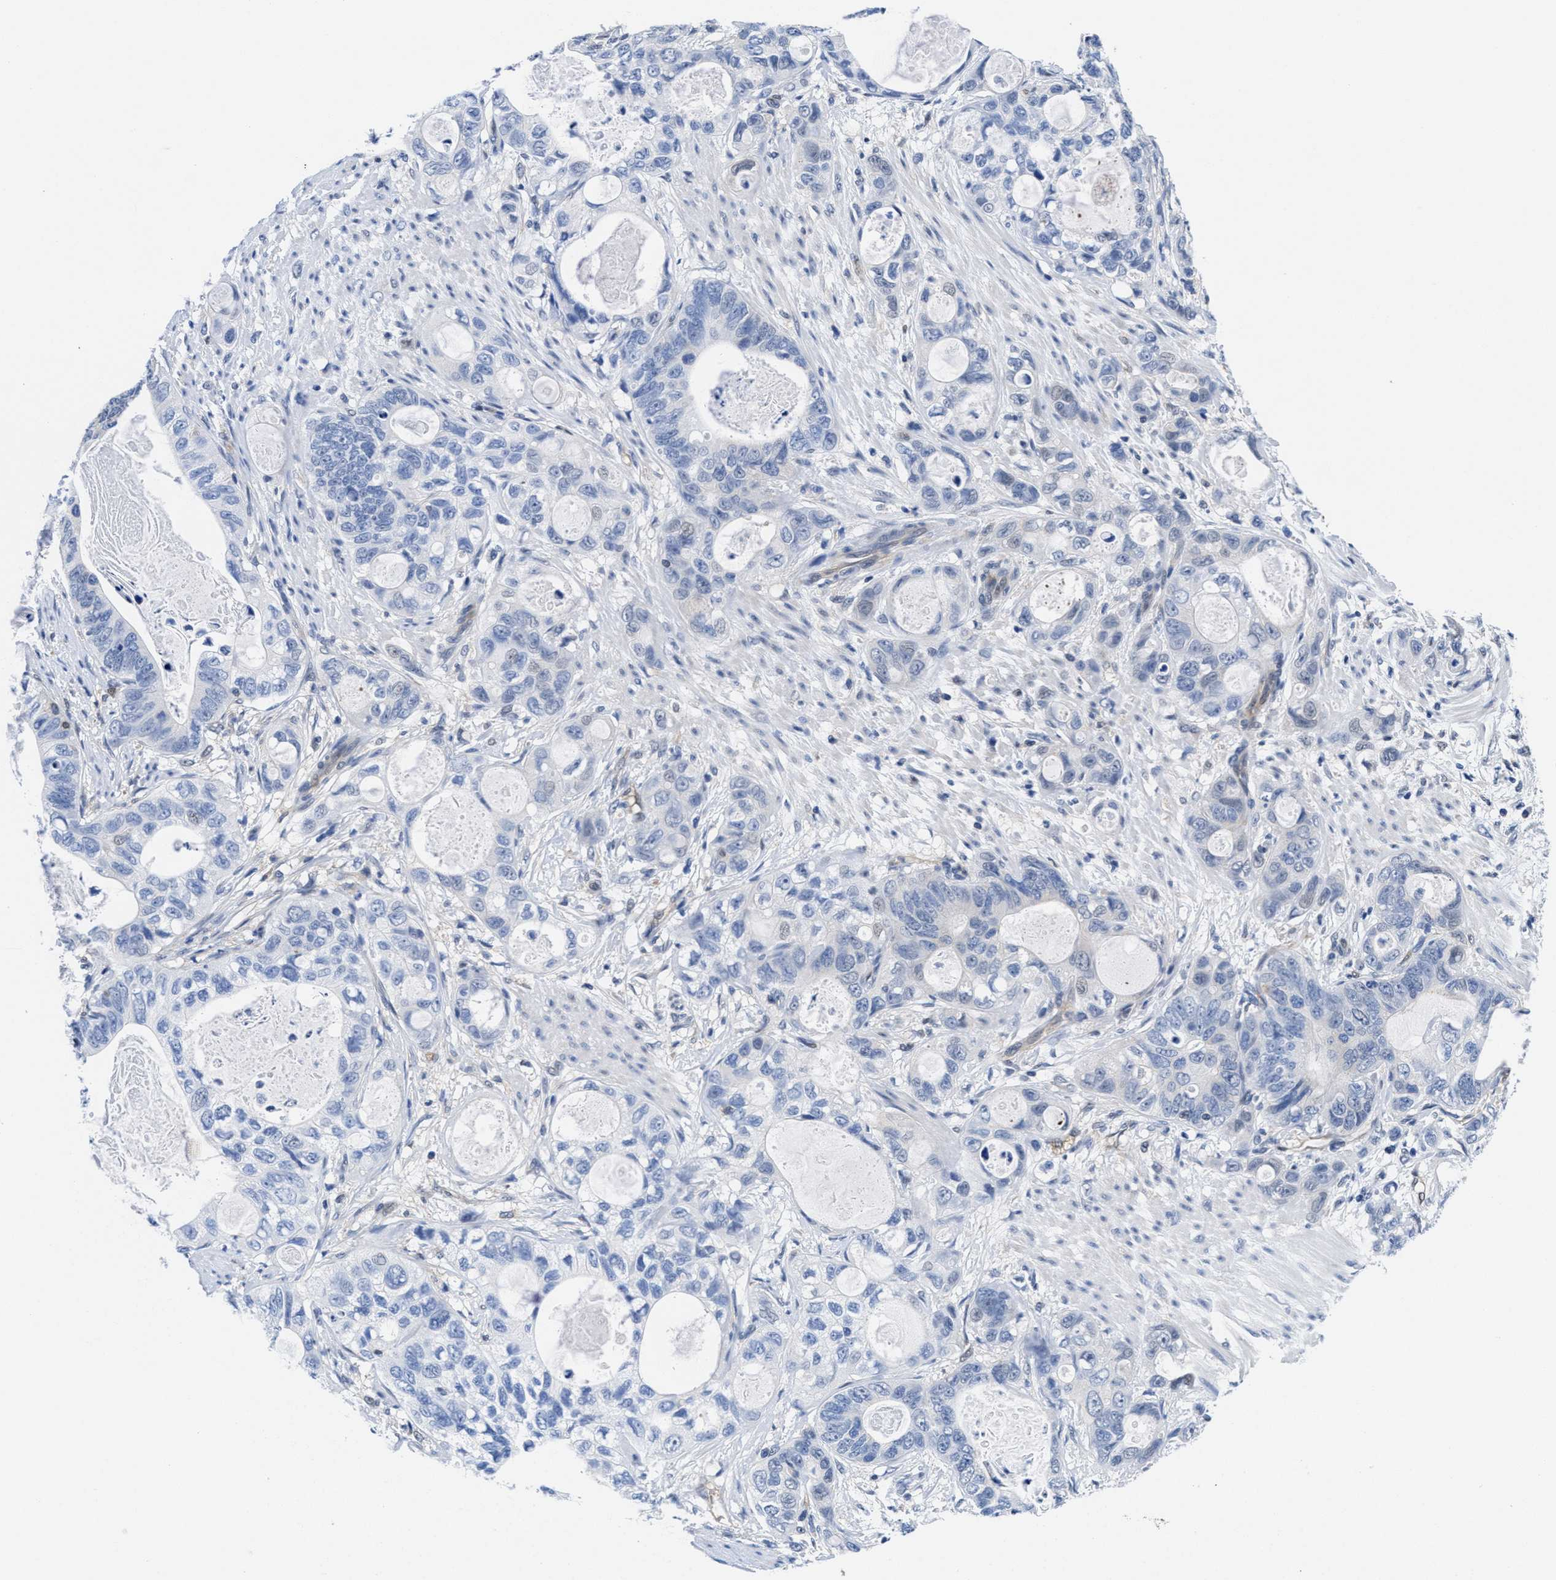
{"staining": {"intensity": "negative", "quantity": "none", "location": "none"}, "tissue": "stomach cancer", "cell_type": "Tumor cells", "image_type": "cancer", "snomed": [{"axis": "morphology", "description": "Normal tissue, NOS"}, {"axis": "morphology", "description": "Adenocarcinoma, NOS"}, {"axis": "topography", "description": "Stomach"}], "caption": "Stomach cancer (adenocarcinoma) stained for a protein using immunohistochemistry (IHC) exhibits no expression tumor cells.", "gene": "ACLY", "patient": {"sex": "female", "age": 89}}